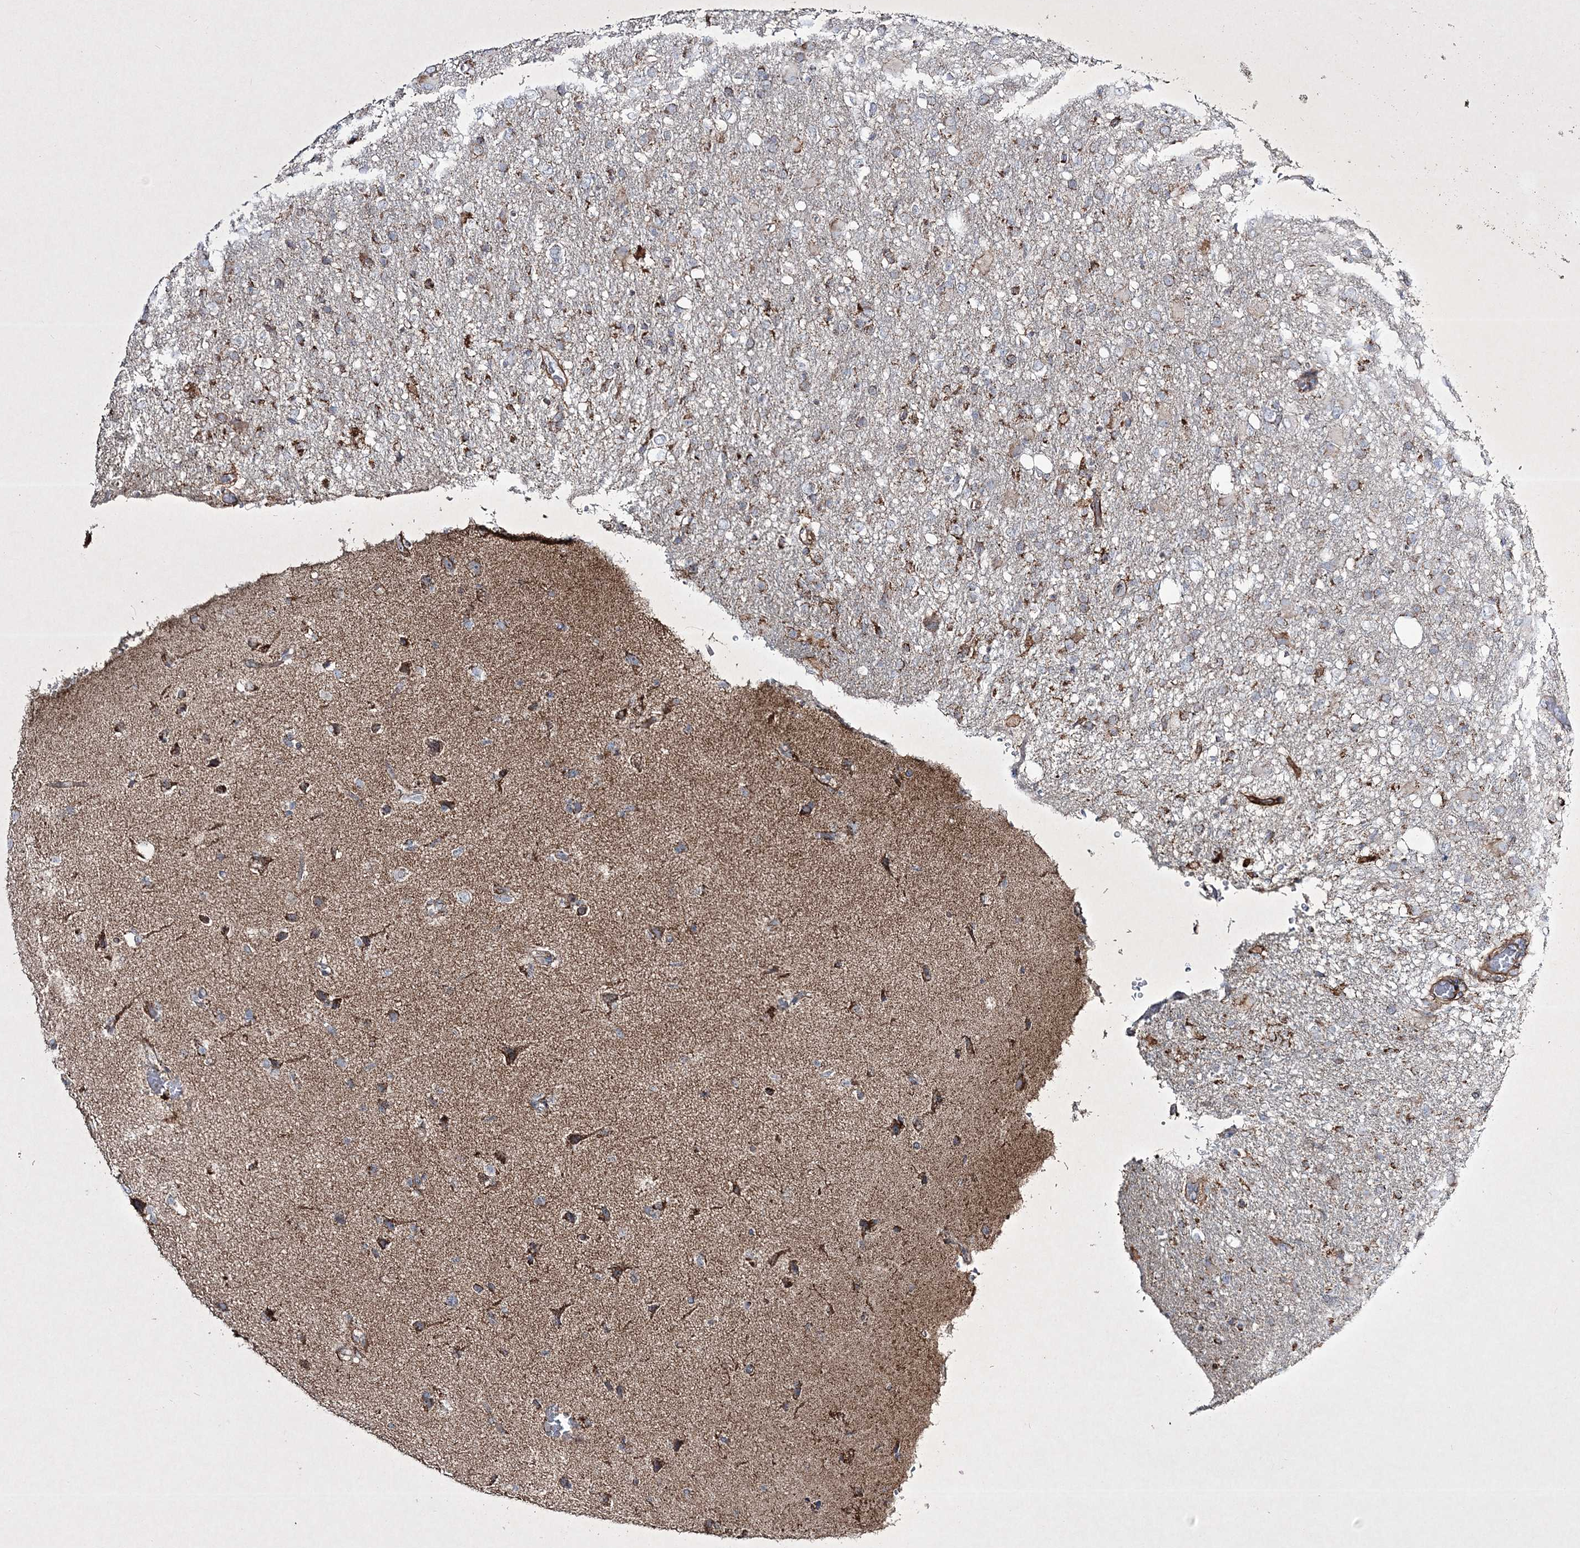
{"staining": {"intensity": "moderate", "quantity": "25%-75%", "location": "cytoplasmic/membranous"}, "tissue": "glioma", "cell_type": "Tumor cells", "image_type": "cancer", "snomed": [{"axis": "morphology", "description": "Glioma, malignant, High grade"}, {"axis": "topography", "description": "Brain"}], "caption": "Malignant glioma (high-grade) stained with a protein marker exhibits moderate staining in tumor cells.", "gene": "RICTOR", "patient": {"sex": "female", "age": 57}}